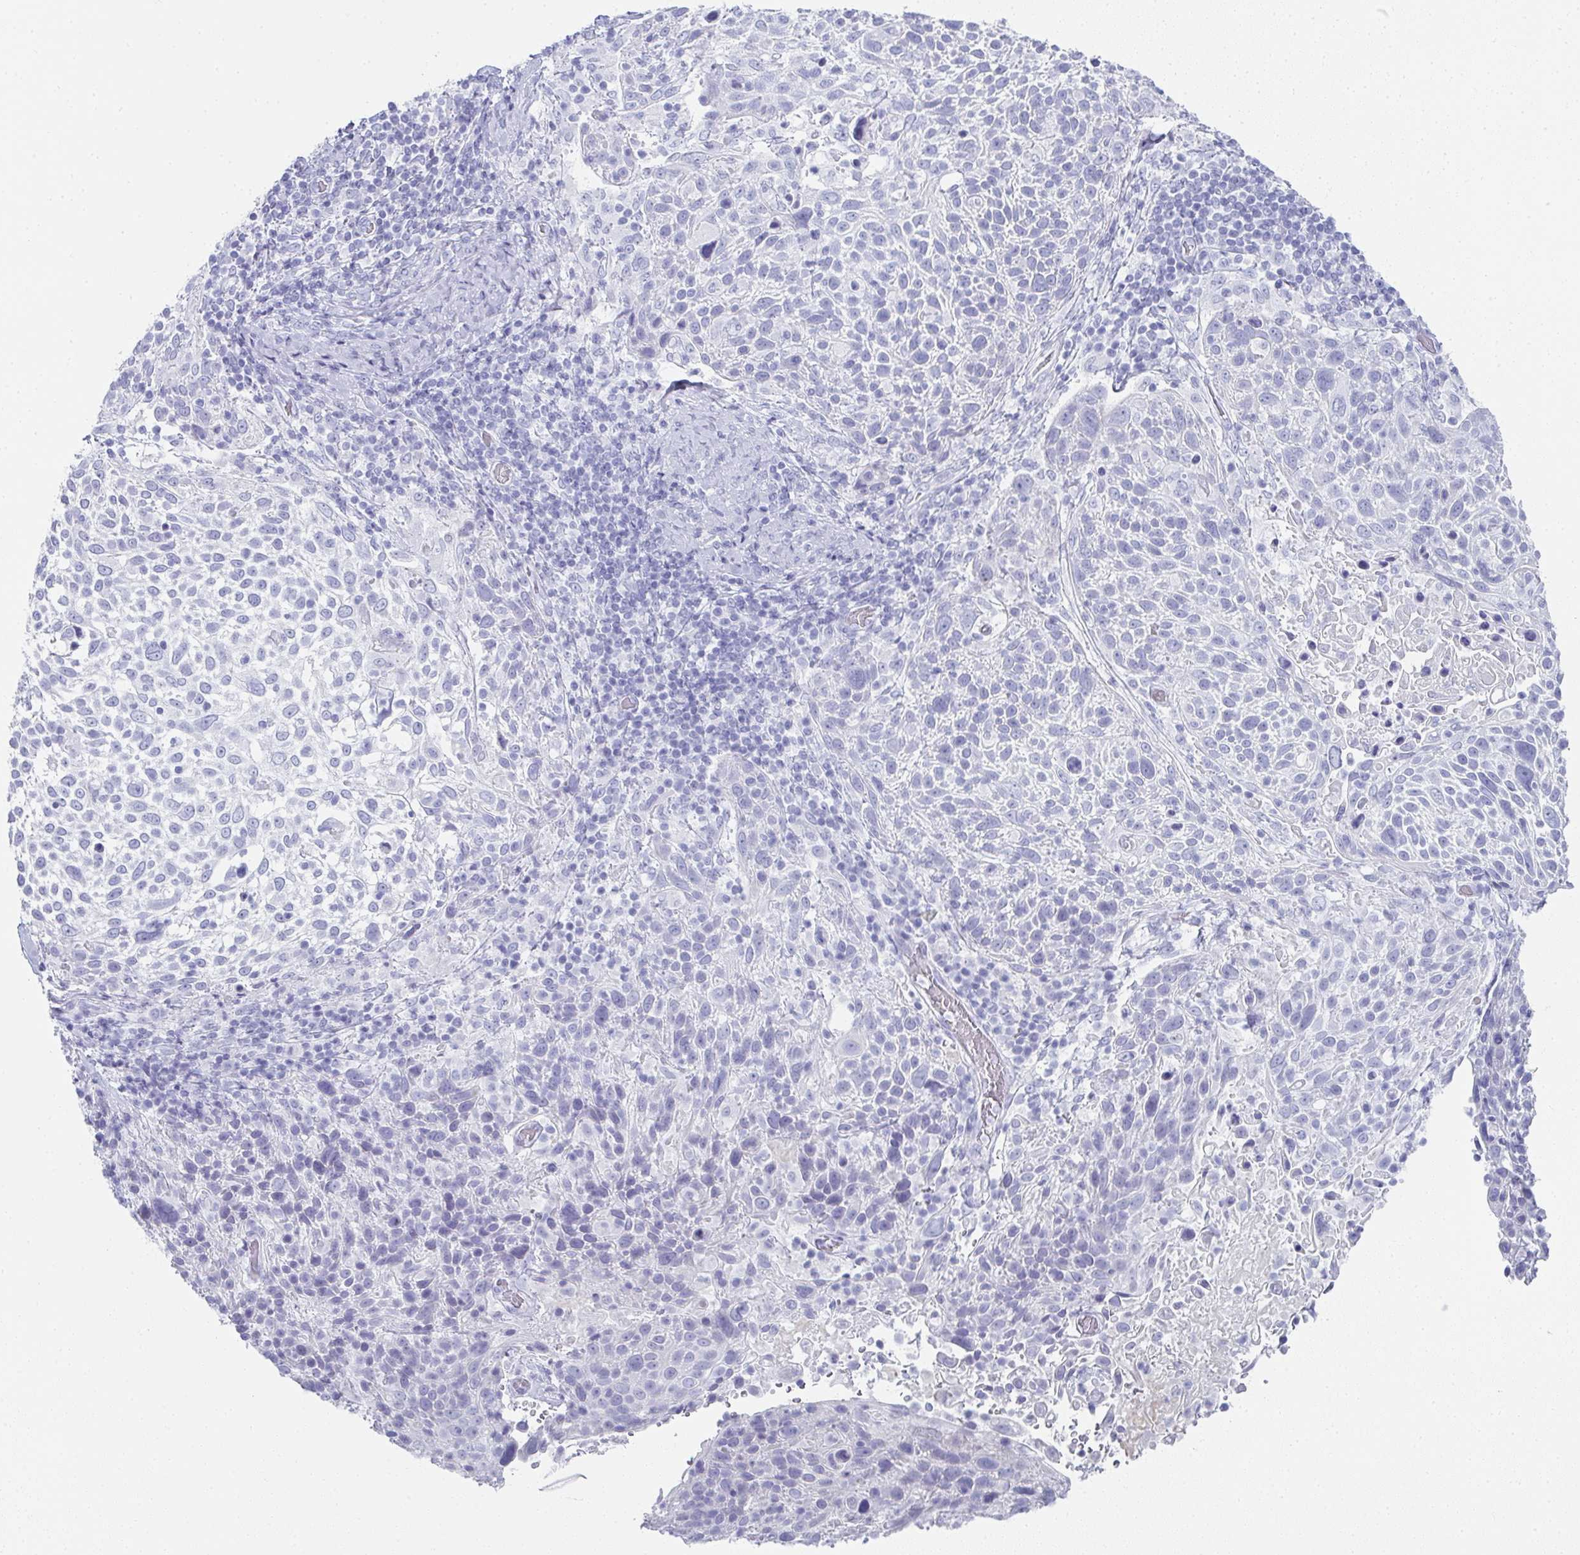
{"staining": {"intensity": "negative", "quantity": "none", "location": "none"}, "tissue": "cervical cancer", "cell_type": "Tumor cells", "image_type": "cancer", "snomed": [{"axis": "morphology", "description": "Squamous cell carcinoma, NOS"}, {"axis": "topography", "description": "Cervix"}], "caption": "Image shows no significant protein staining in tumor cells of cervical cancer. (IHC, brightfield microscopy, high magnification).", "gene": "SYCP1", "patient": {"sex": "female", "age": 61}}